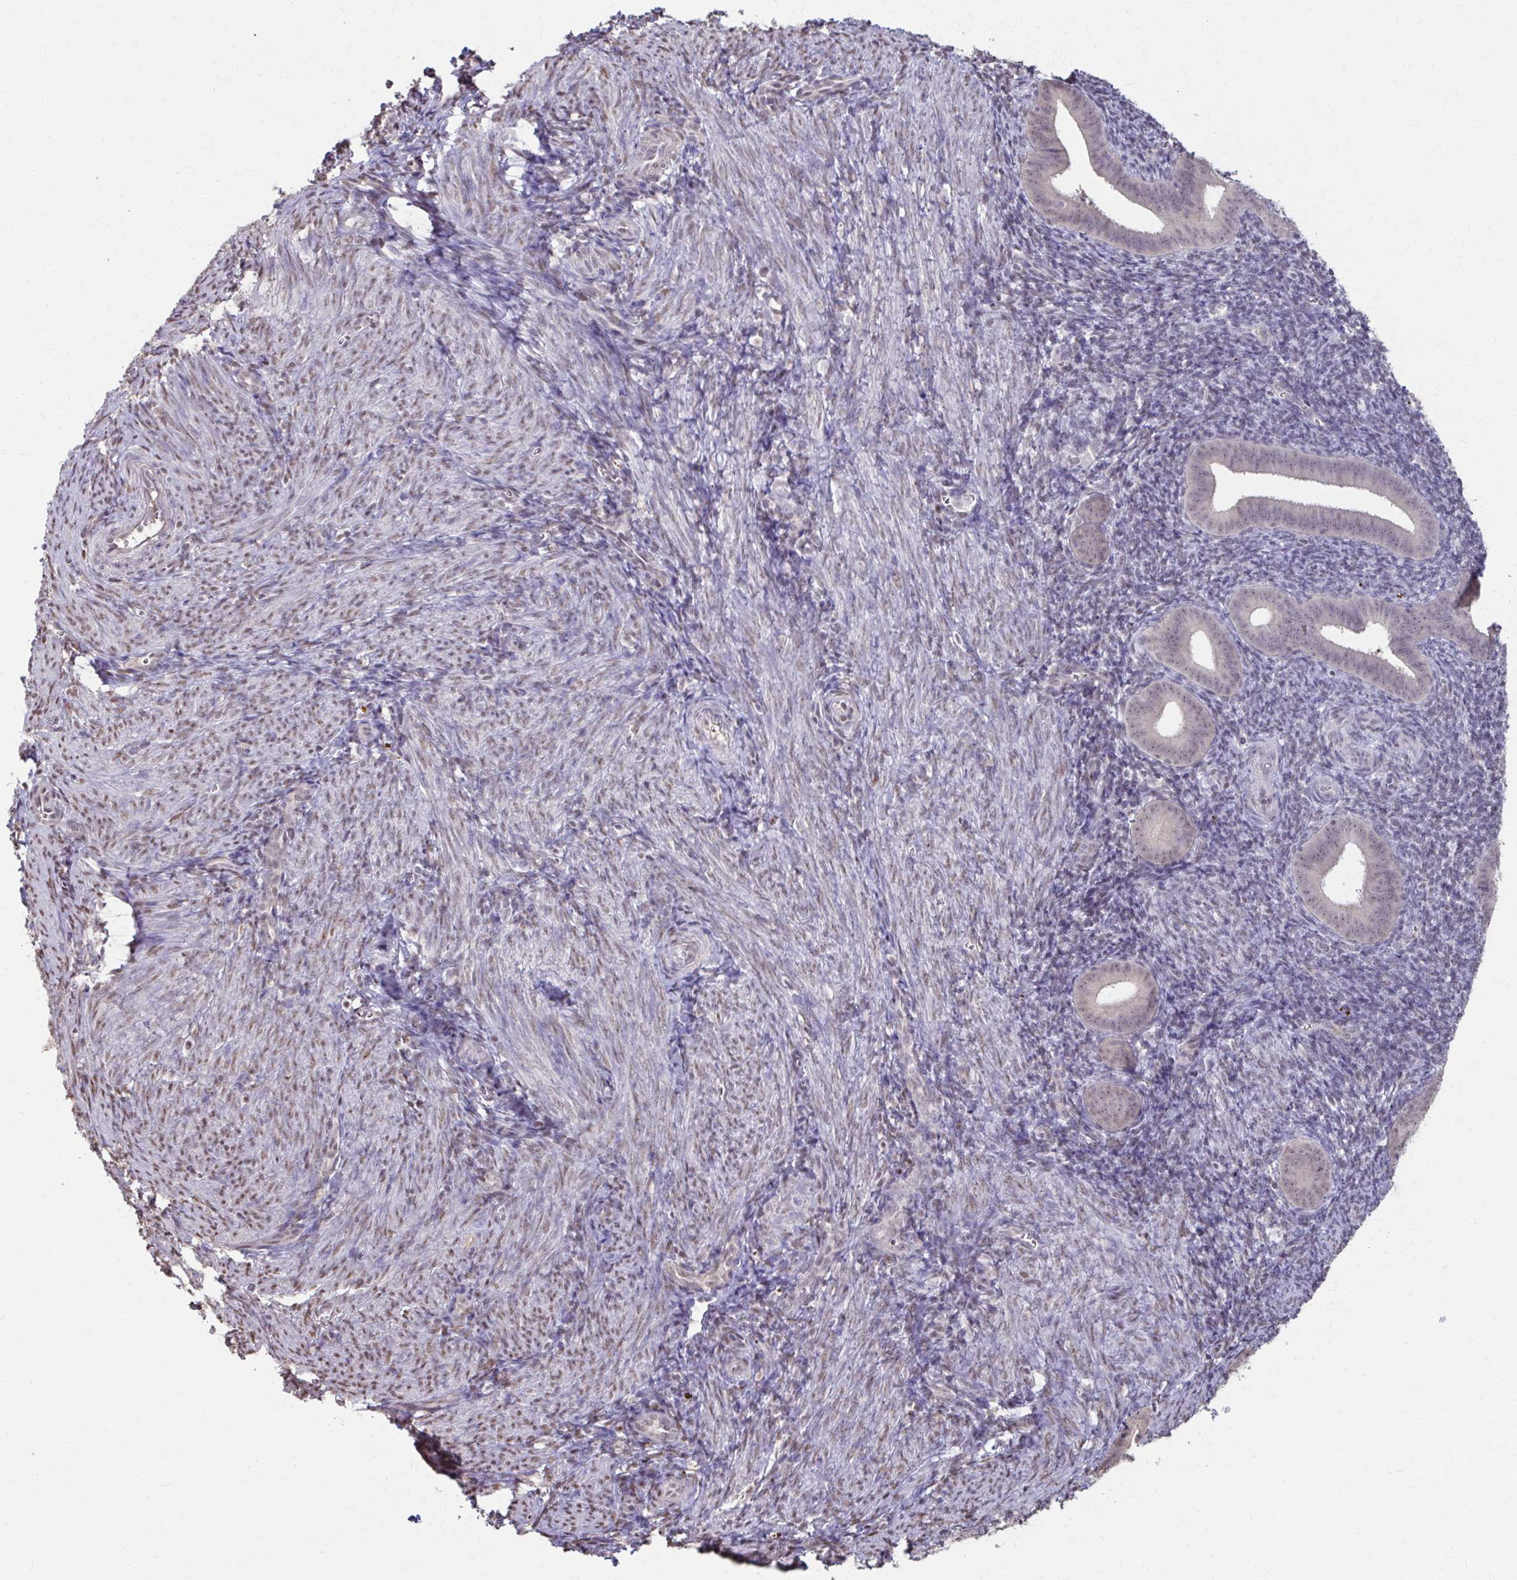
{"staining": {"intensity": "negative", "quantity": "none", "location": "none"}, "tissue": "endometrium", "cell_type": "Cells in endometrial stroma", "image_type": "normal", "snomed": [{"axis": "morphology", "description": "Normal tissue, NOS"}, {"axis": "topography", "description": "Endometrium"}], "caption": "Immunohistochemistry (IHC) of unremarkable endometrium exhibits no expression in cells in endometrial stroma.", "gene": "ING4", "patient": {"sex": "female", "age": 25}}